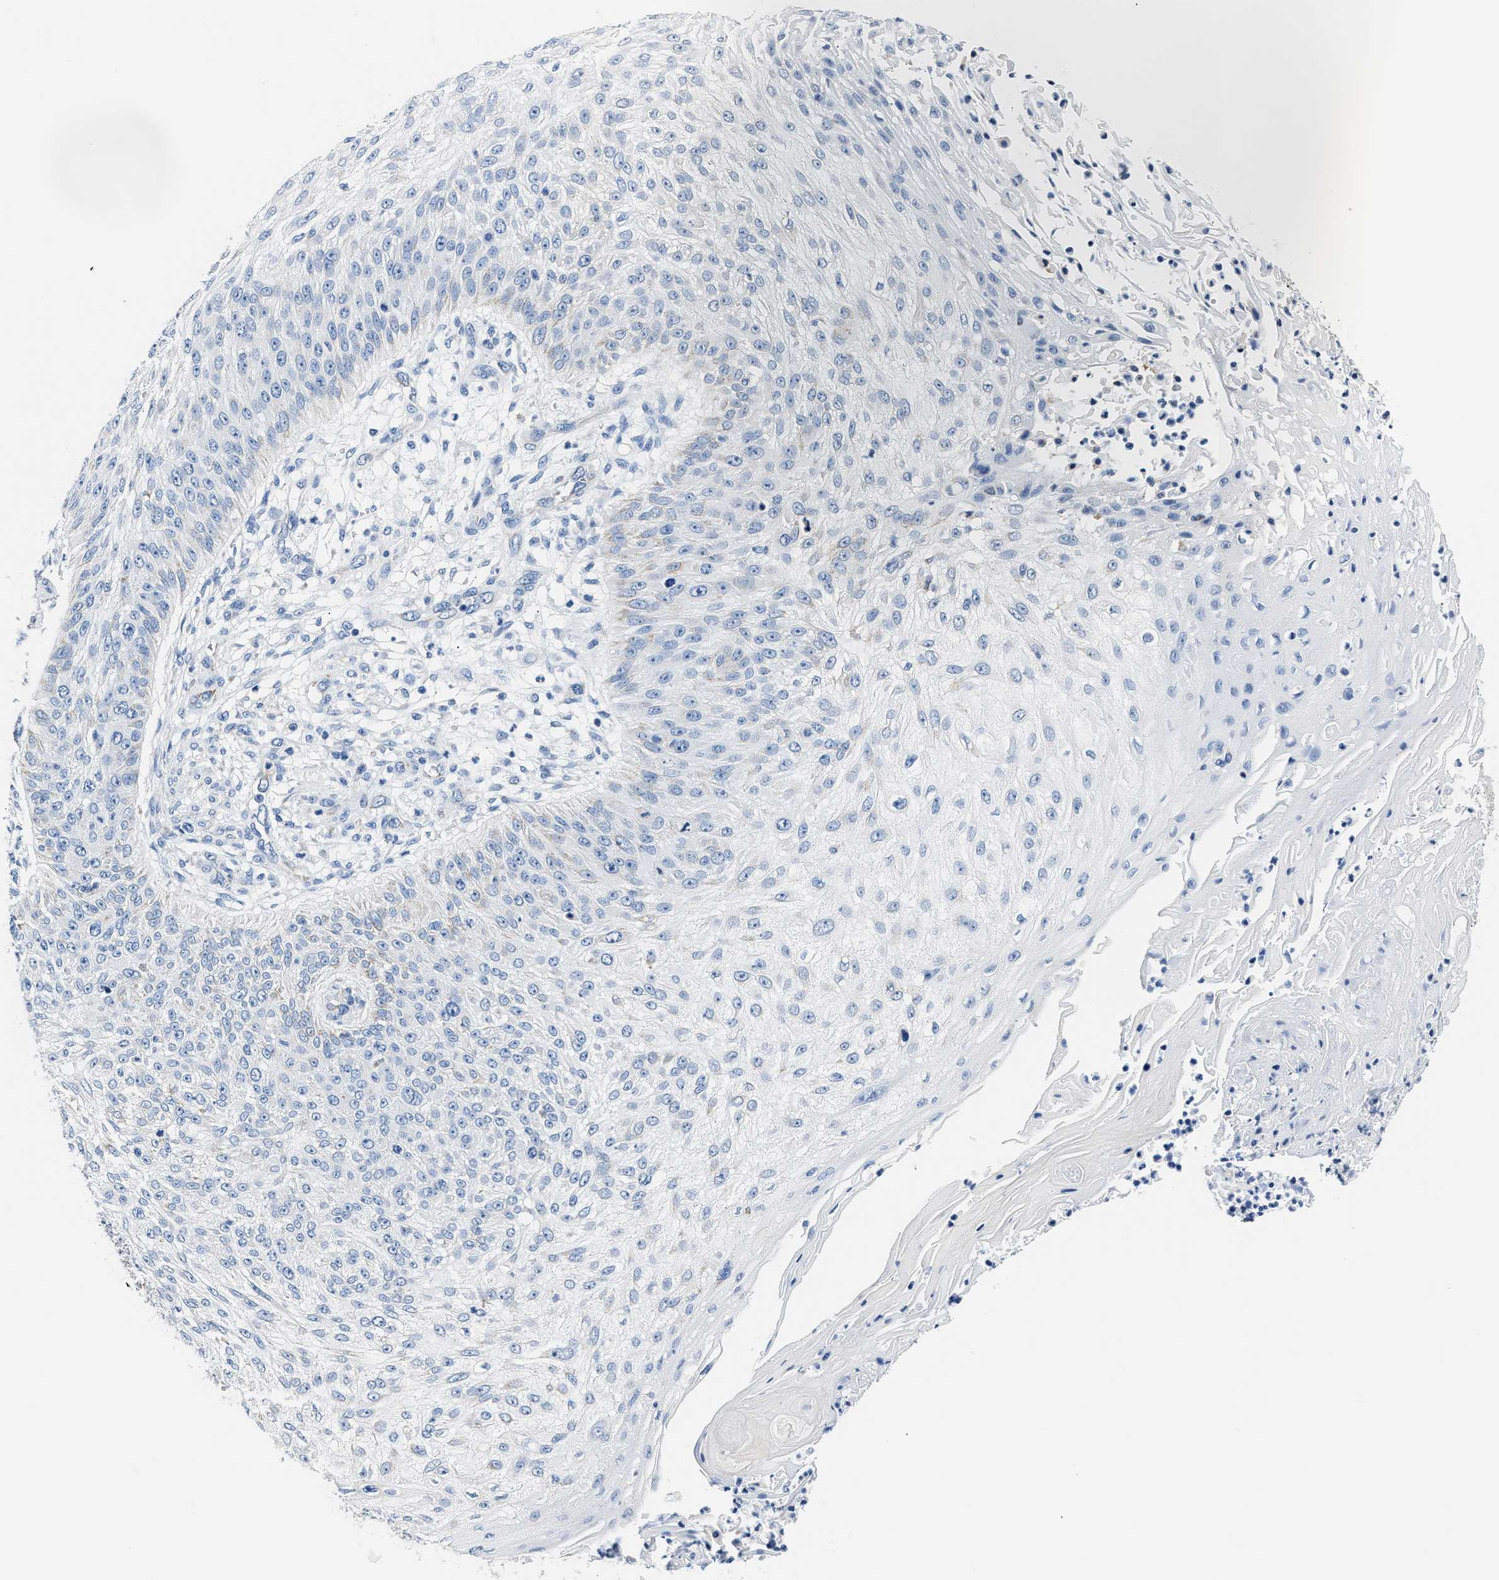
{"staining": {"intensity": "negative", "quantity": "none", "location": "none"}, "tissue": "skin cancer", "cell_type": "Tumor cells", "image_type": "cancer", "snomed": [{"axis": "morphology", "description": "Squamous cell carcinoma, NOS"}, {"axis": "topography", "description": "Skin"}], "caption": "Tumor cells are negative for brown protein staining in skin squamous cell carcinoma.", "gene": "AMACR", "patient": {"sex": "female", "age": 80}}